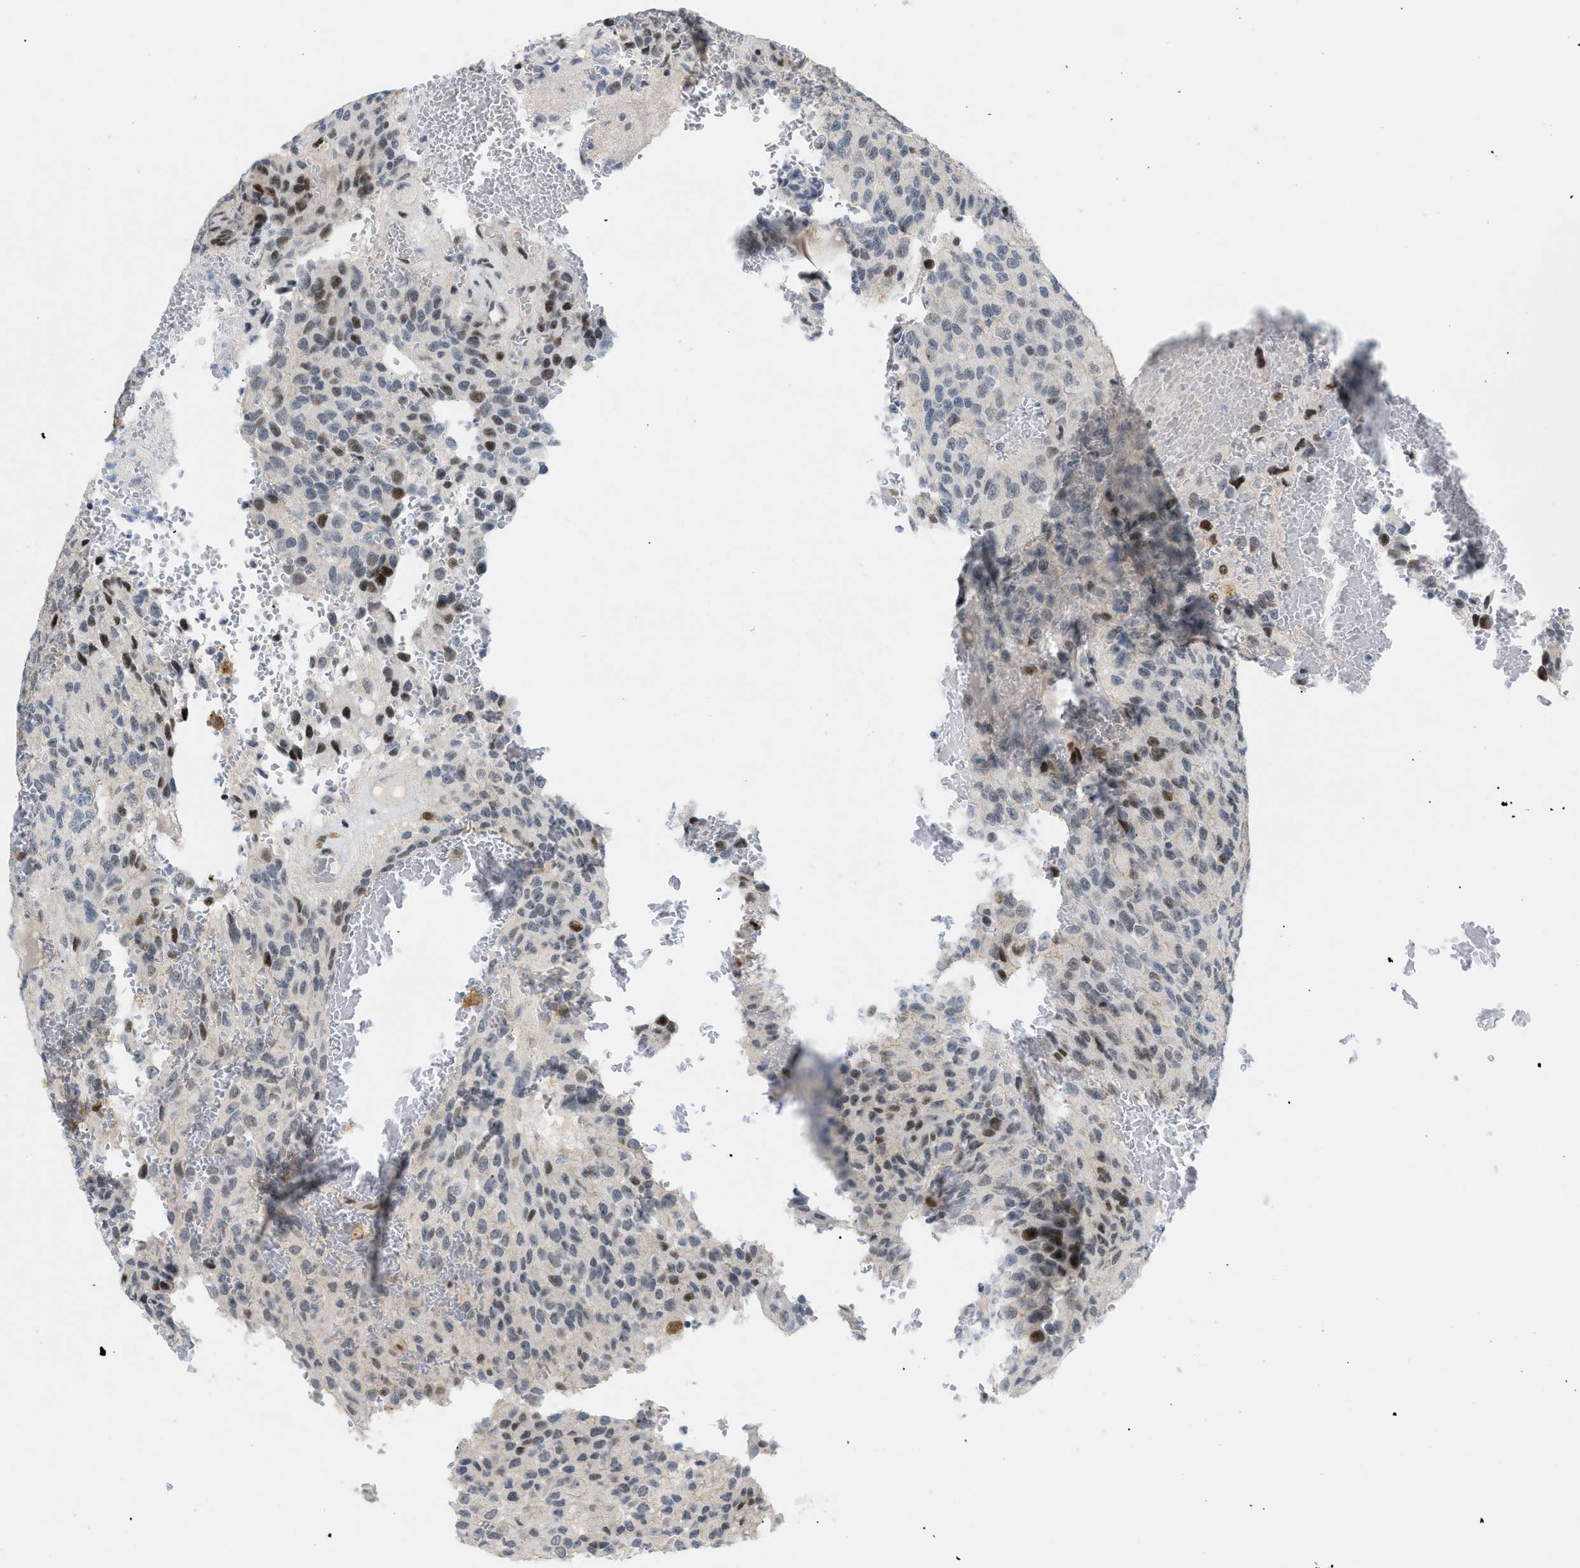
{"staining": {"intensity": "strong", "quantity": "<25%", "location": "nuclear"}, "tissue": "glioma", "cell_type": "Tumor cells", "image_type": "cancer", "snomed": [{"axis": "morphology", "description": "Glioma, malignant, High grade"}, {"axis": "topography", "description": "Brain"}], "caption": "A brown stain shows strong nuclear expression of a protein in glioma tumor cells.", "gene": "MED1", "patient": {"sex": "male", "age": 32}}